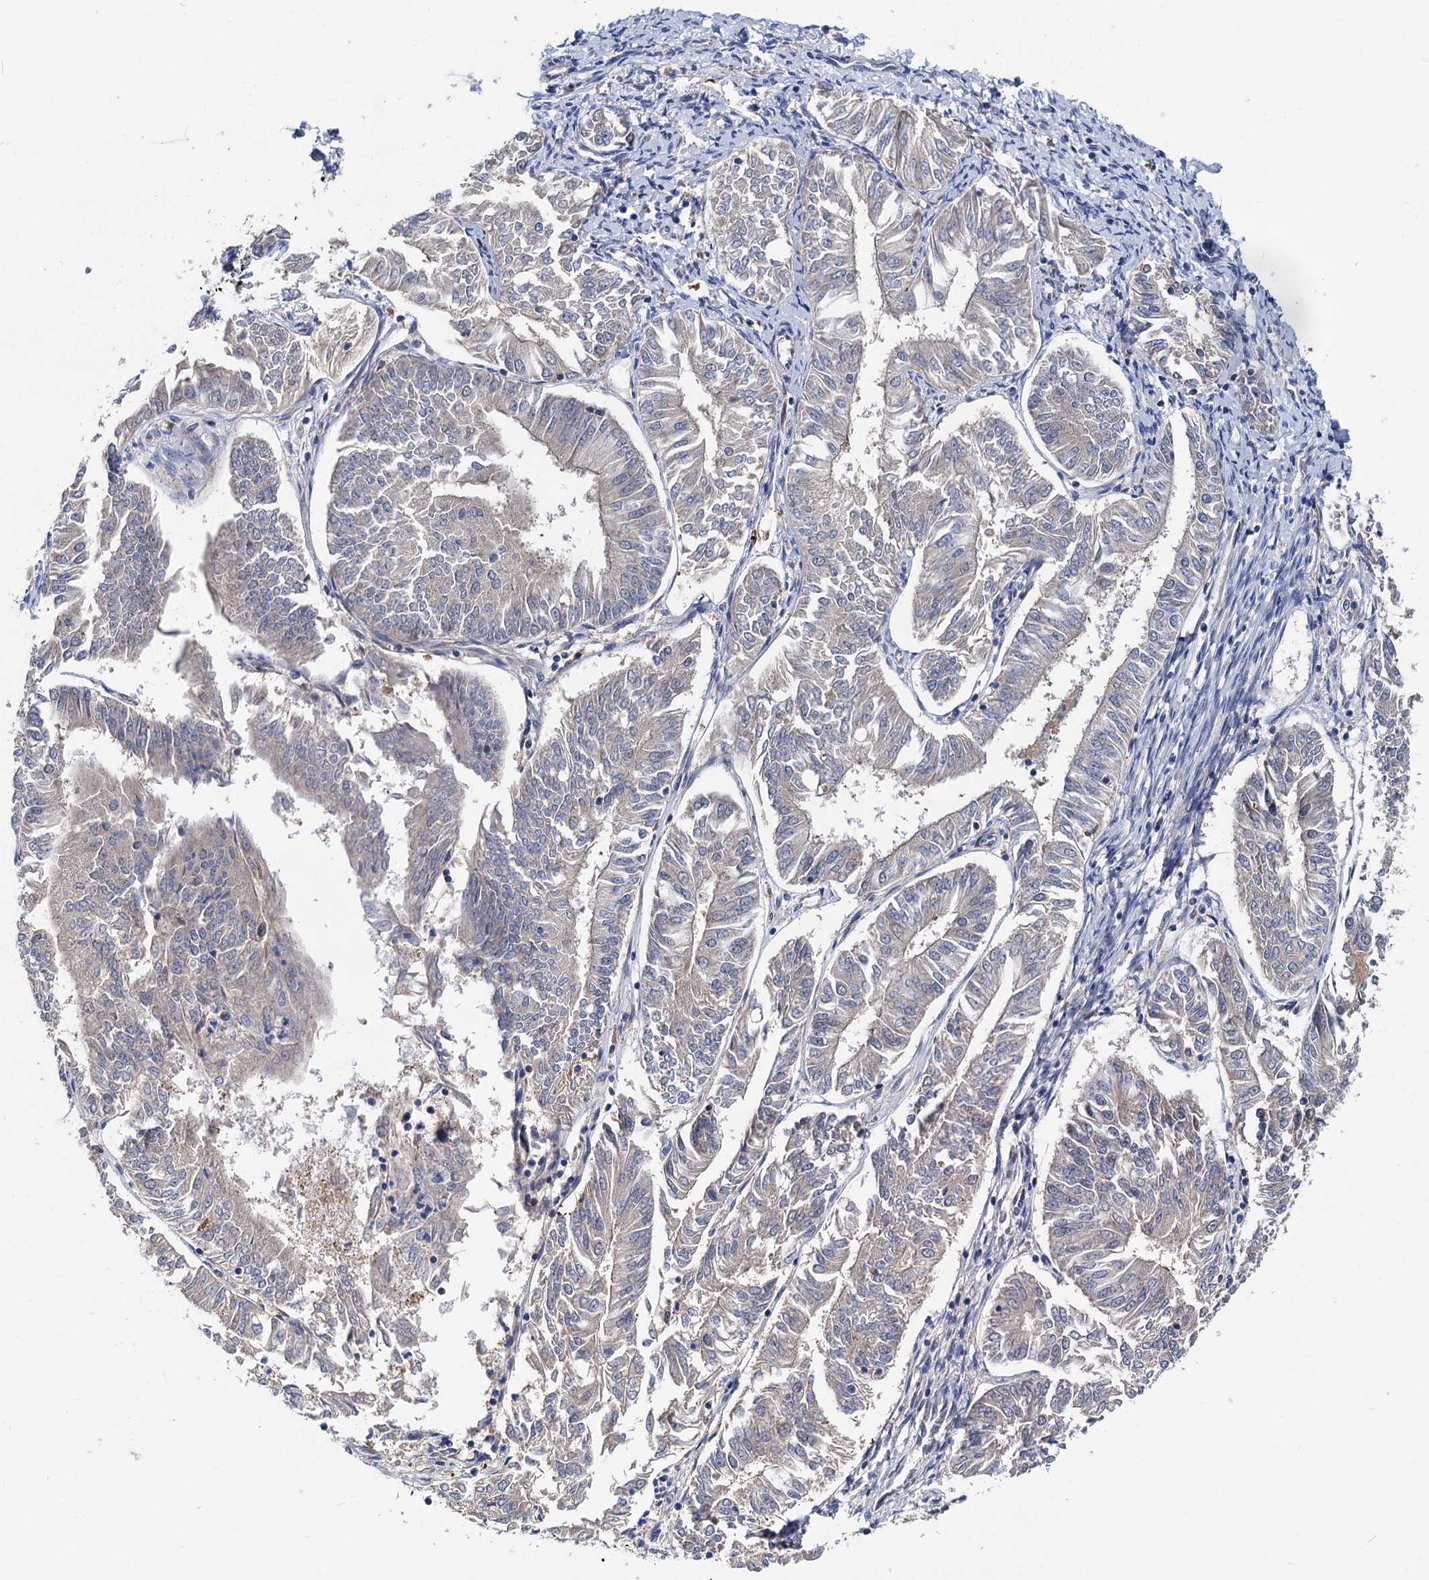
{"staining": {"intensity": "weak", "quantity": "<25%", "location": "cytoplasmic/membranous"}, "tissue": "endometrial cancer", "cell_type": "Tumor cells", "image_type": "cancer", "snomed": [{"axis": "morphology", "description": "Adenocarcinoma, NOS"}, {"axis": "topography", "description": "Endometrium"}], "caption": "IHC image of neoplastic tissue: human adenocarcinoma (endometrial) stained with DAB demonstrates no significant protein expression in tumor cells.", "gene": "ZNRD2", "patient": {"sex": "female", "age": 58}}